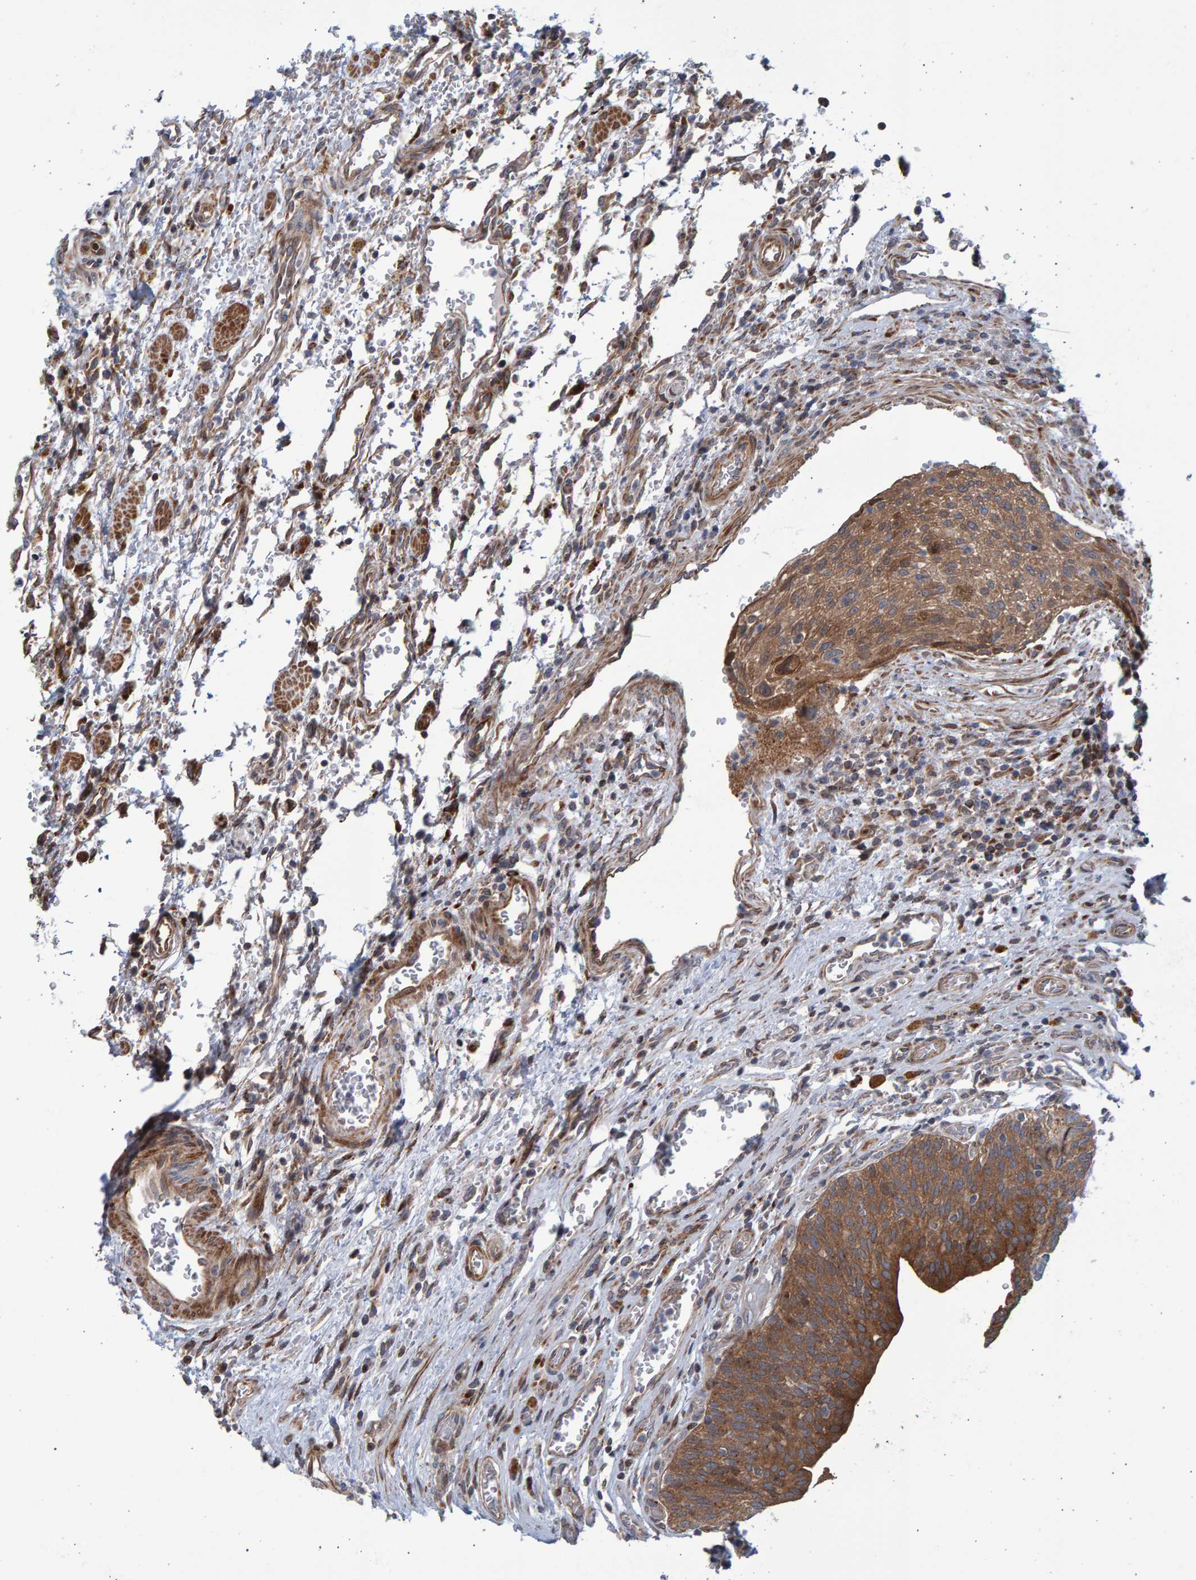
{"staining": {"intensity": "moderate", "quantity": ">75%", "location": "cytoplasmic/membranous"}, "tissue": "urothelial cancer", "cell_type": "Tumor cells", "image_type": "cancer", "snomed": [{"axis": "morphology", "description": "Urothelial carcinoma, Low grade"}, {"axis": "morphology", "description": "Urothelial carcinoma, High grade"}, {"axis": "topography", "description": "Urinary bladder"}], "caption": "A high-resolution image shows immunohistochemistry staining of low-grade urothelial carcinoma, which reveals moderate cytoplasmic/membranous positivity in about >75% of tumor cells.", "gene": "LRBA", "patient": {"sex": "male", "age": 35}}